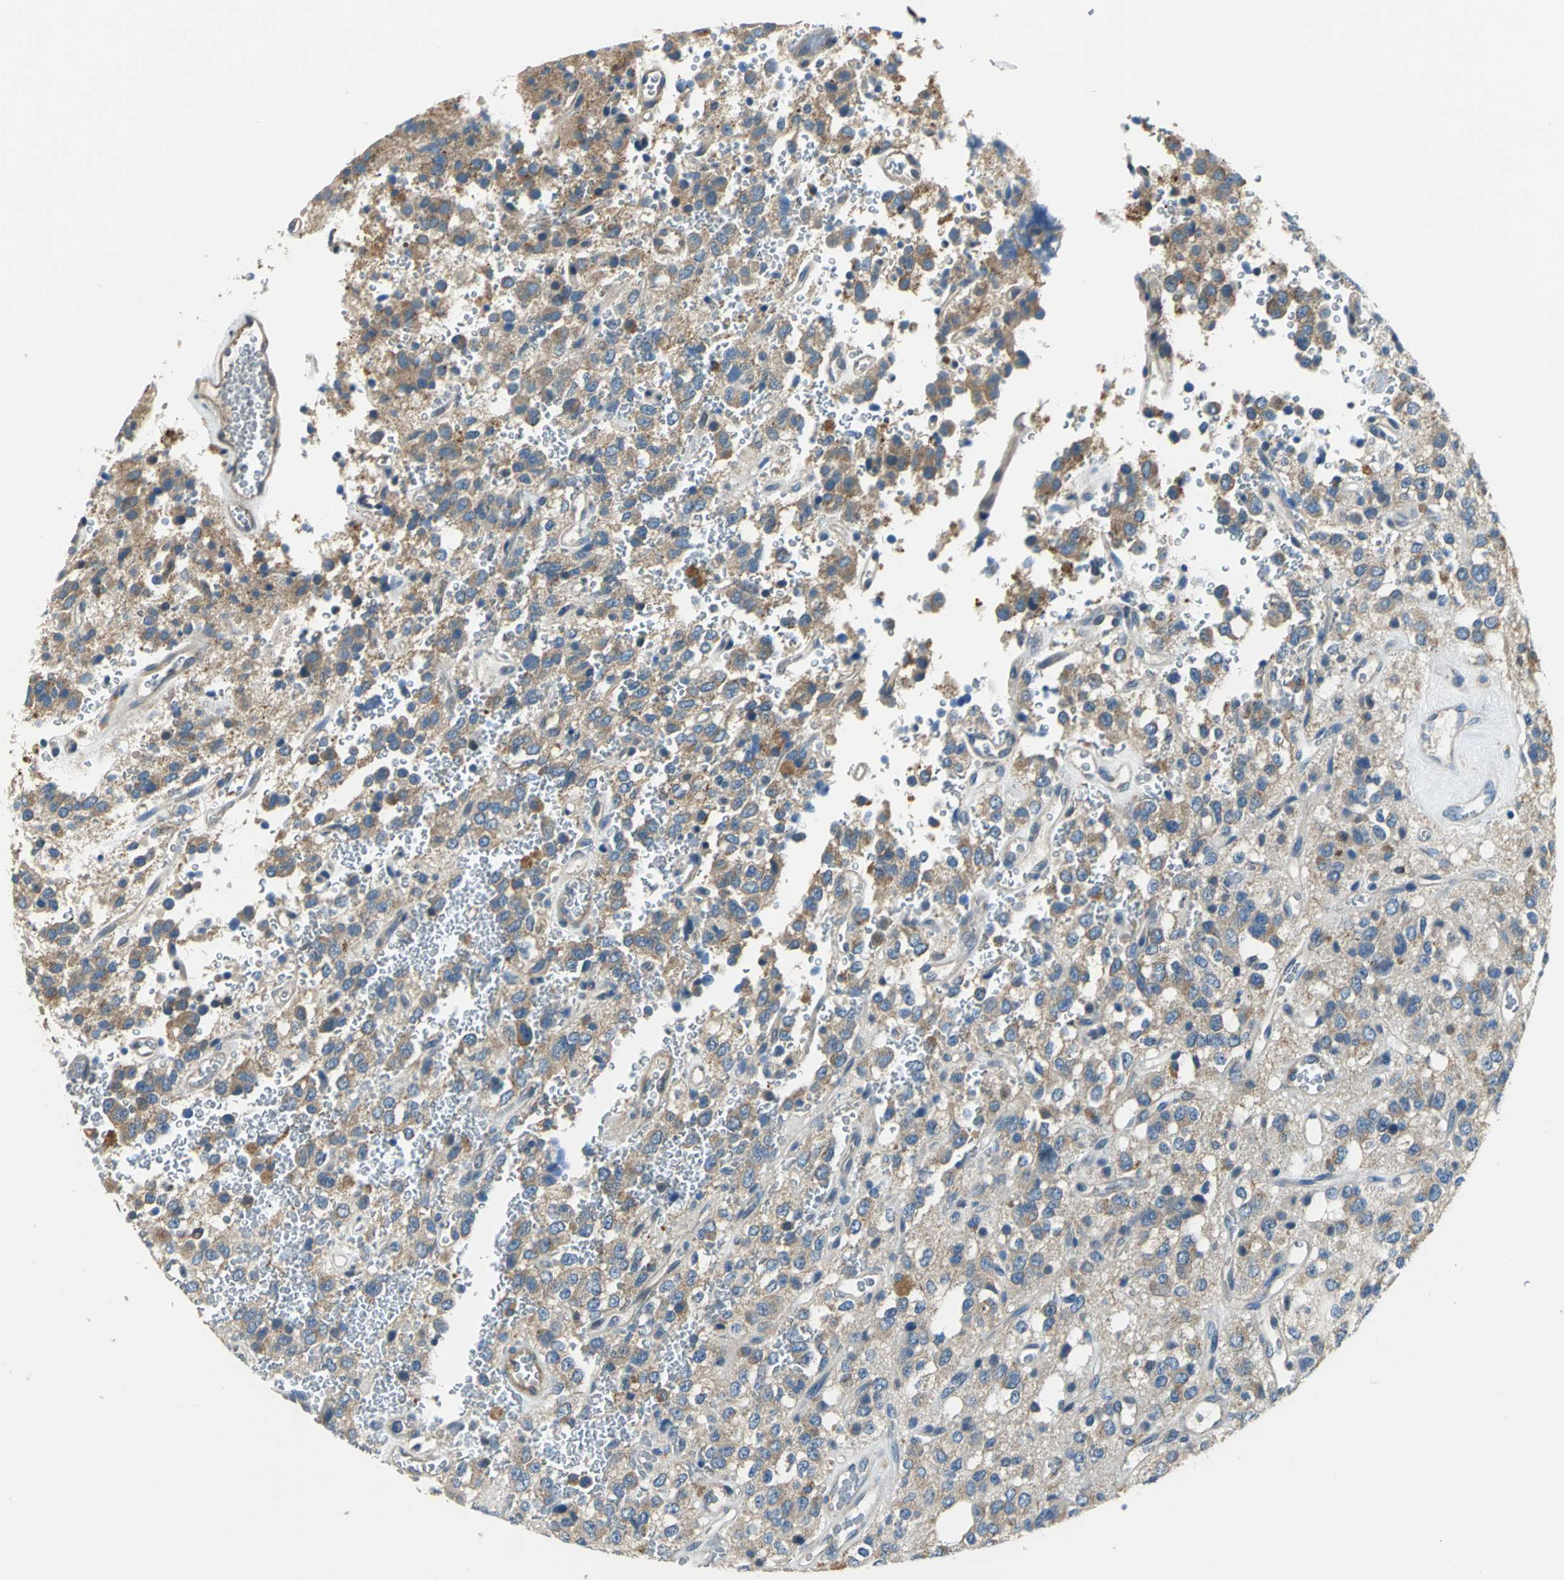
{"staining": {"intensity": "moderate", "quantity": ">75%", "location": "cytoplasmic/membranous"}, "tissue": "glioma", "cell_type": "Tumor cells", "image_type": "cancer", "snomed": [{"axis": "morphology", "description": "Glioma, malignant, High grade"}, {"axis": "topography", "description": "Brain"}], "caption": "Immunohistochemical staining of glioma shows moderate cytoplasmic/membranous protein positivity in about >75% of tumor cells. The protein is shown in brown color, while the nuclei are stained blue.", "gene": "SLC16A7", "patient": {"sex": "male", "age": 47}}